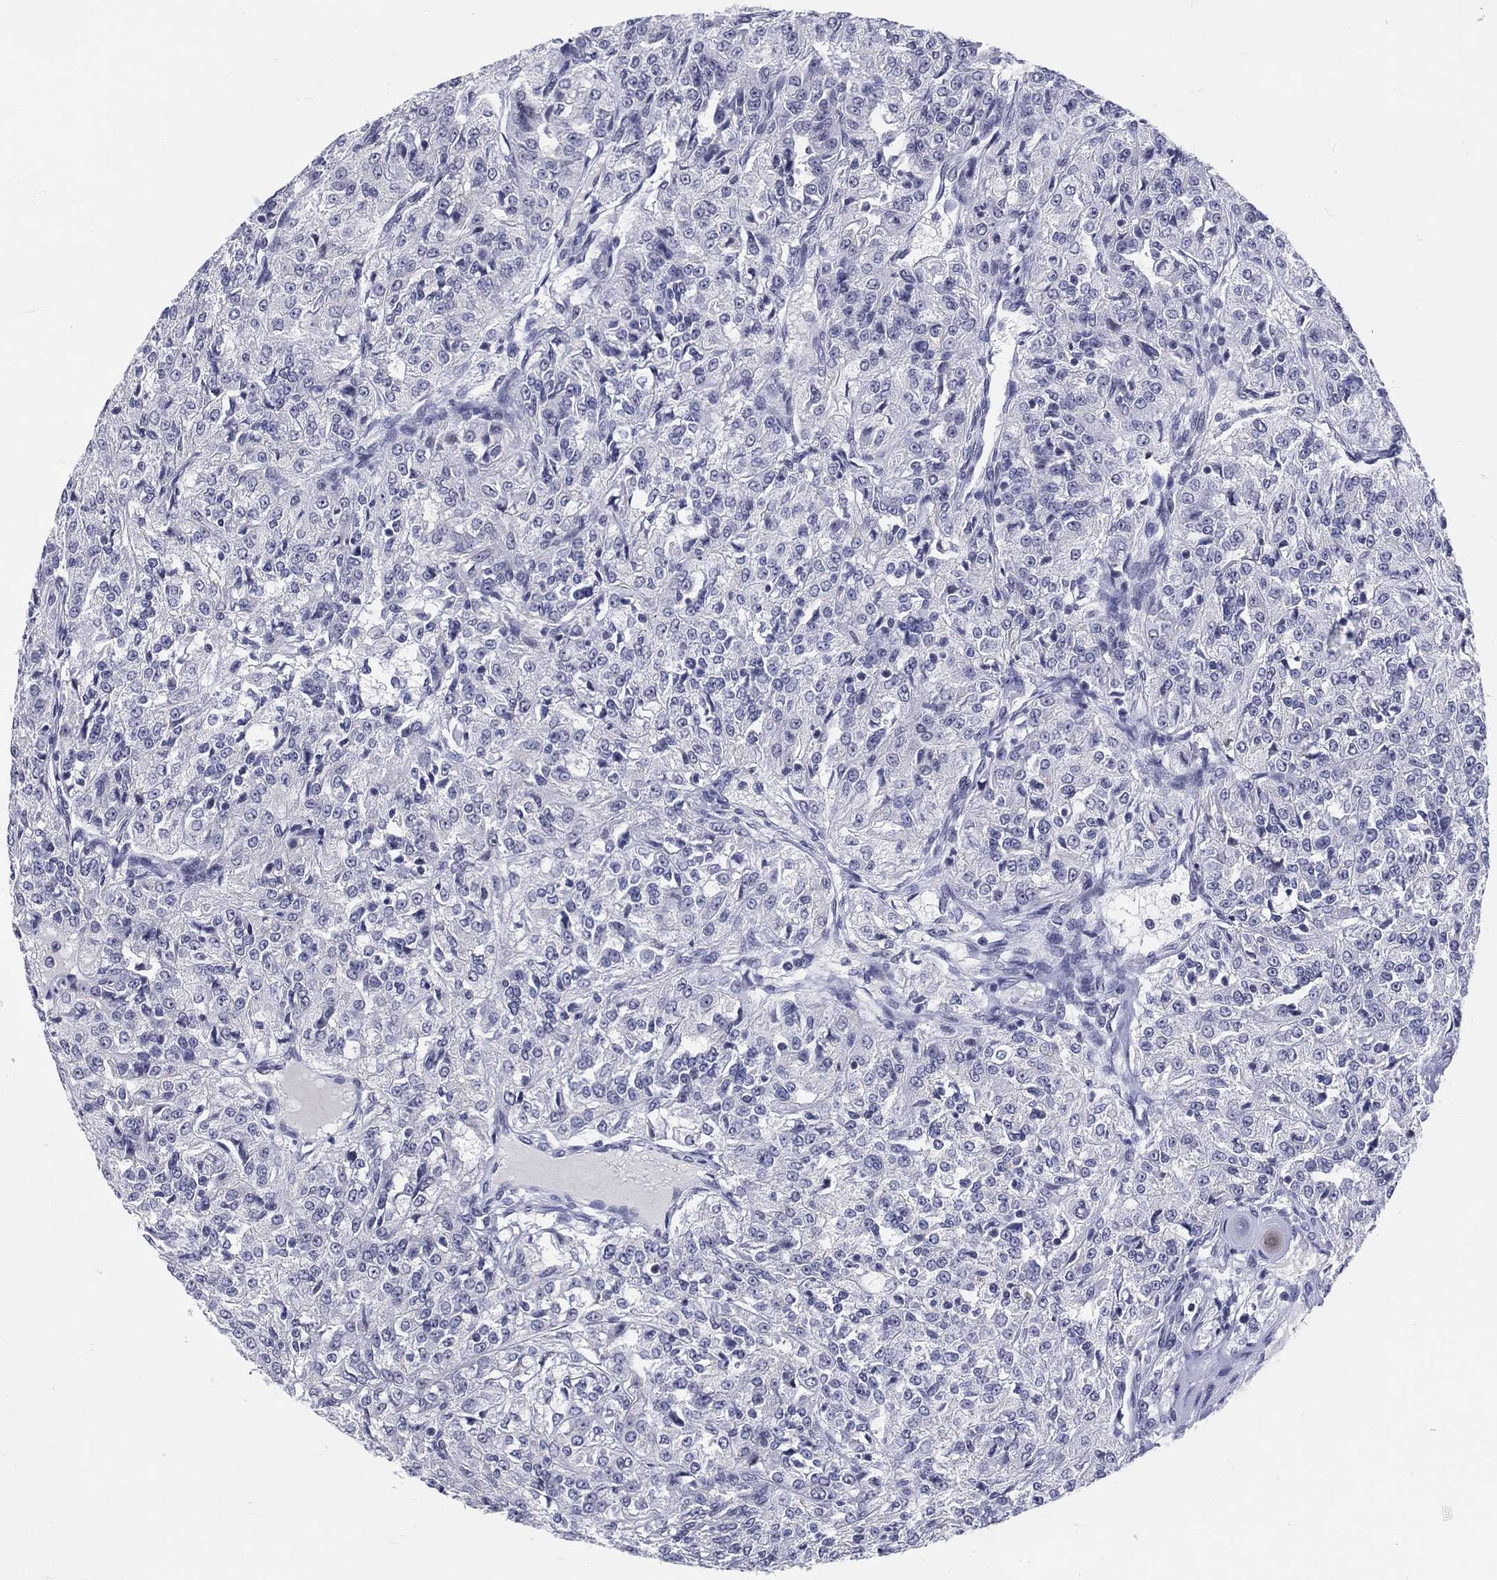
{"staining": {"intensity": "negative", "quantity": "none", "location": "none"}, "tissue": "renal cancer", "cell_type": "Tumor cells", "image_type": "cancer", "snomed": [{"axis": "morphology", "description": "Adenocarcinoma, NOS"}, {"axis": "topography", "description": "Kidney"}], "caption": "Image shows no significant protein expression in tumor cells of adenocarcinoma (renal).", "gene": "MAPK8IP1", "patient": {"sex": "female", "age": 63}}